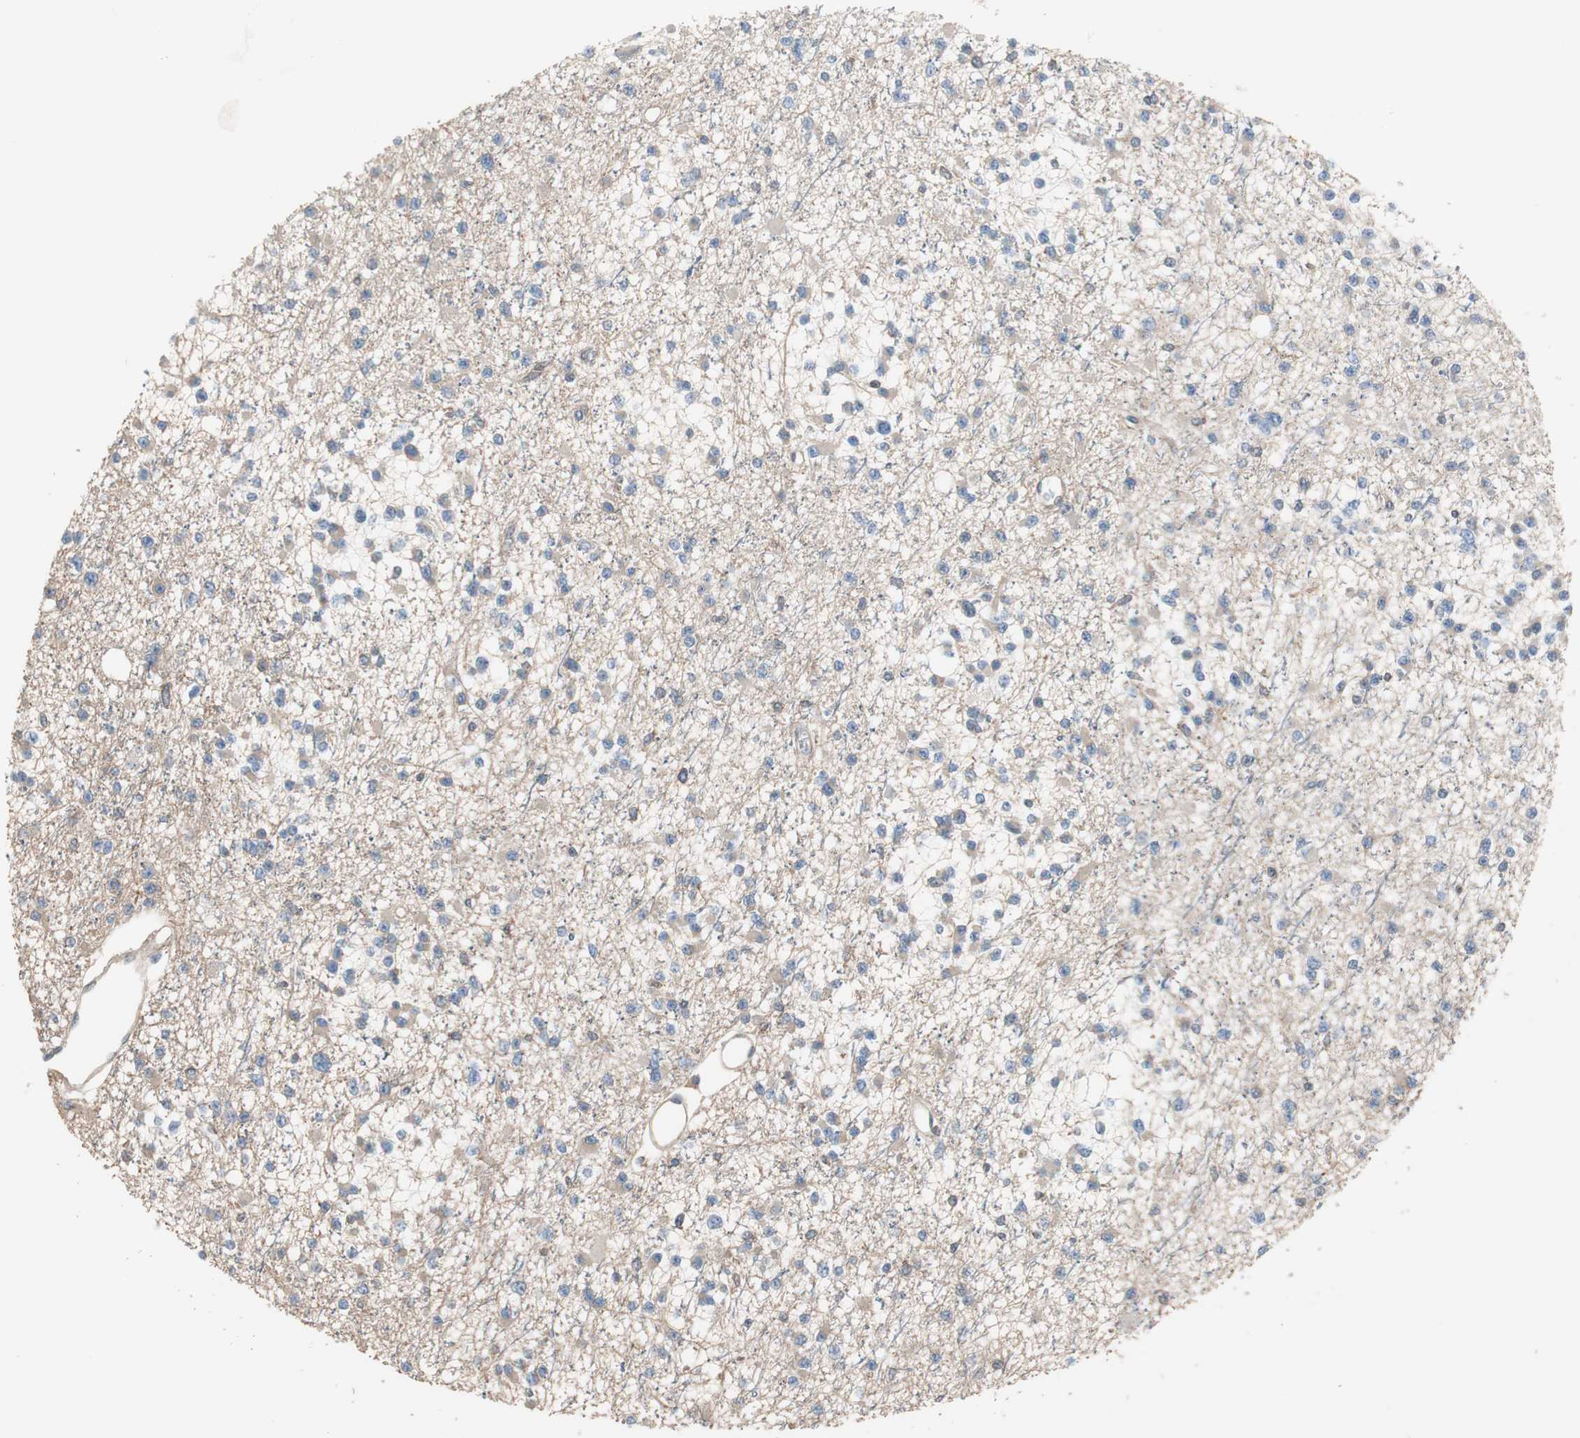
{"staining": {"intensity": "weak", "quantity": "25%-75%", "location": "cytoplasmic/membranous"}, "tissue": "glioma", "cell_type": "Tumor cells", "image_type": "cancer", "snomed": [{"axis": "morphology", "description": "Glioma, malignant, Low grade"}, {"axis": "topography", "description": "Brain"}], "caption": "This is a photomicrograph of immunohistochemistry (IHC) staining of low-grade glioma (malignant), which shows weak staining in the cytoplasmic/membranous of tumor cells.", "gene": "SWAP70", "patient": {"sex": "female", "age": 22}}